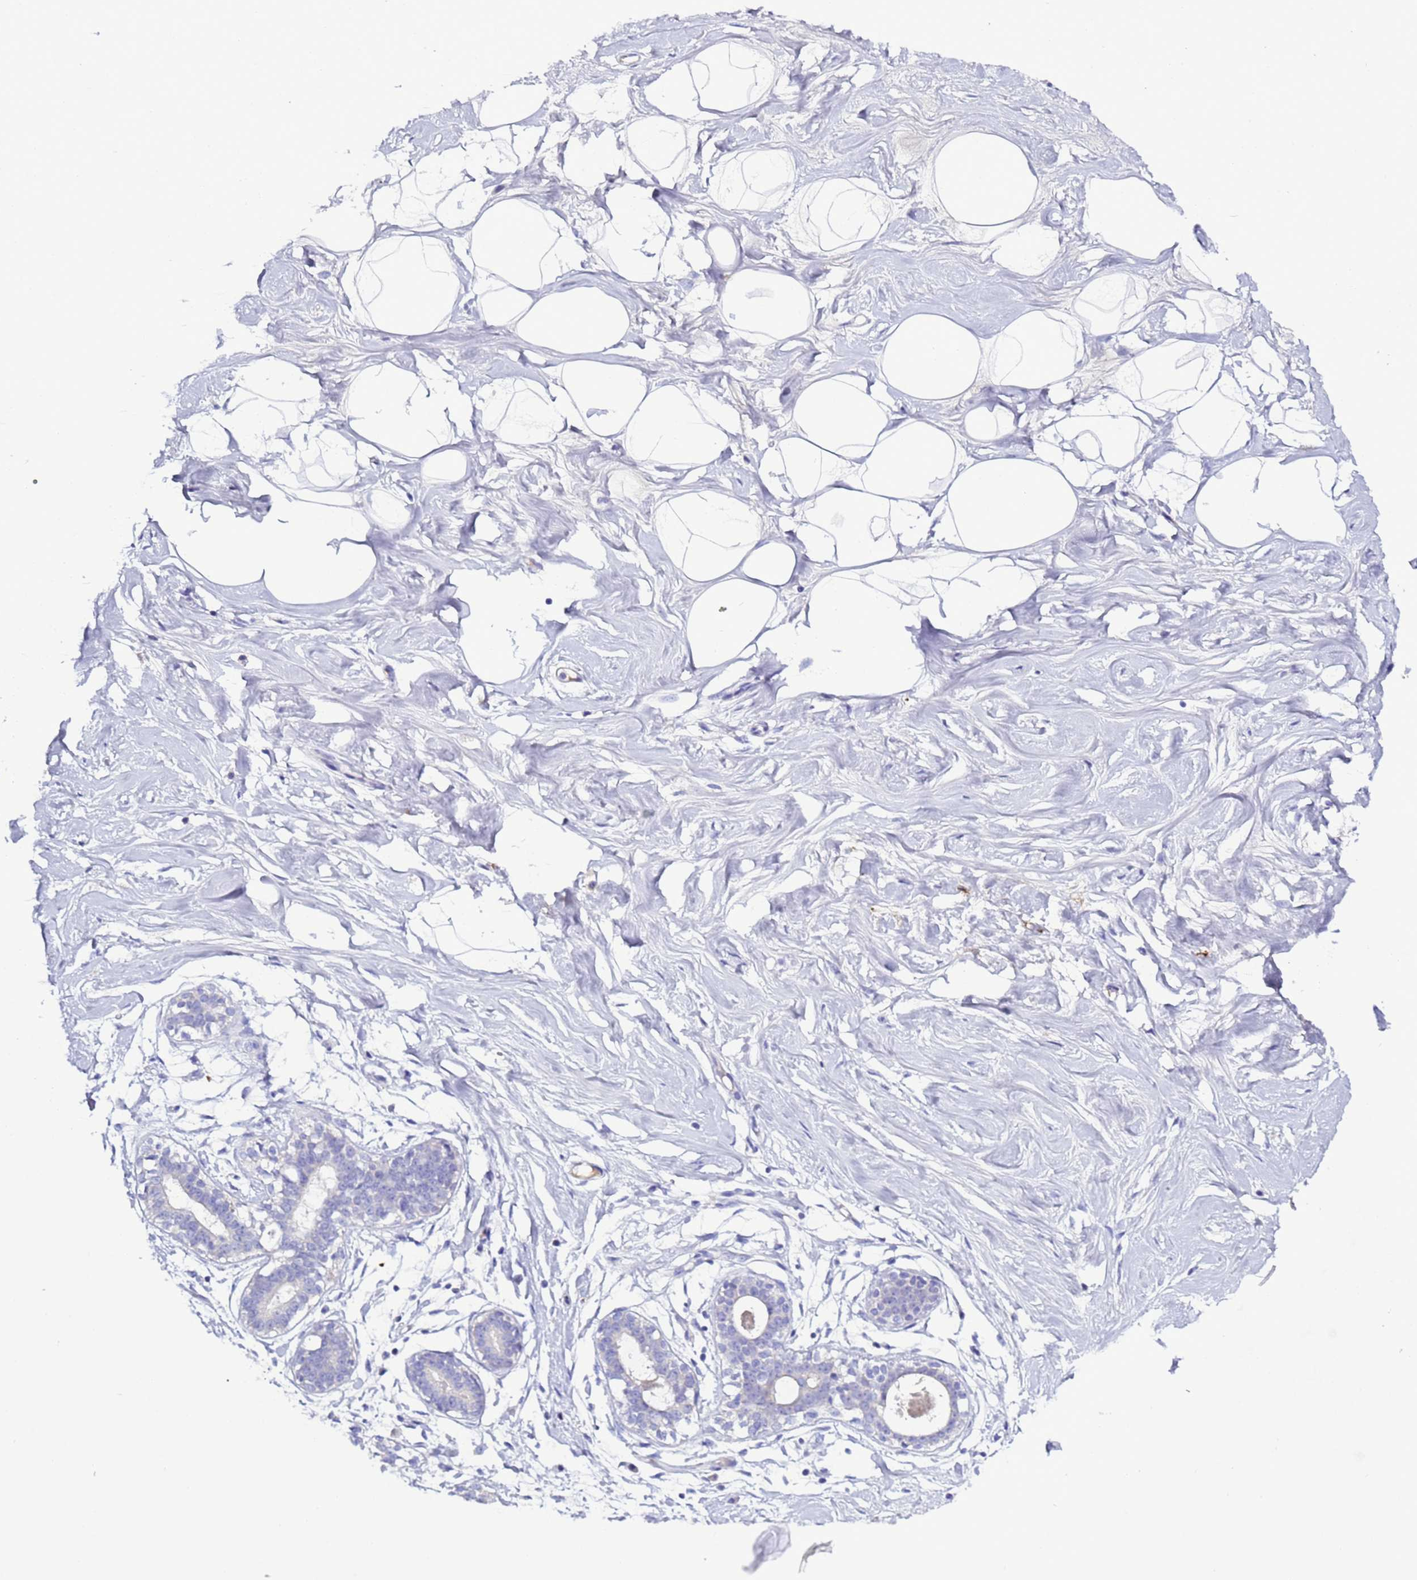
{"staining": {"intensity": "negative", "quantity": "none", "location": "none"}, "tissue": "breast", "cell_type": "Adipocytes", "image_type": "normal", "snomed": [{"axis": "morphology", "description": "Normal tissue, NOS"}, {"axis": "morphology", "description": "Adenoma, NOS"}, {"axis": "topography", "description": "Breast"}], "caption": "An IHC photomicrograph of normal breast is shown. There is no staining in adipocytes of breast. The staining is performed using DAB (3,3'-diaminobenzidine) brown chromogen with nuclei counter-stained in using hematoxylin.", "gene": "C4orf46", "patient": {"sex": "female", "age": 23}}